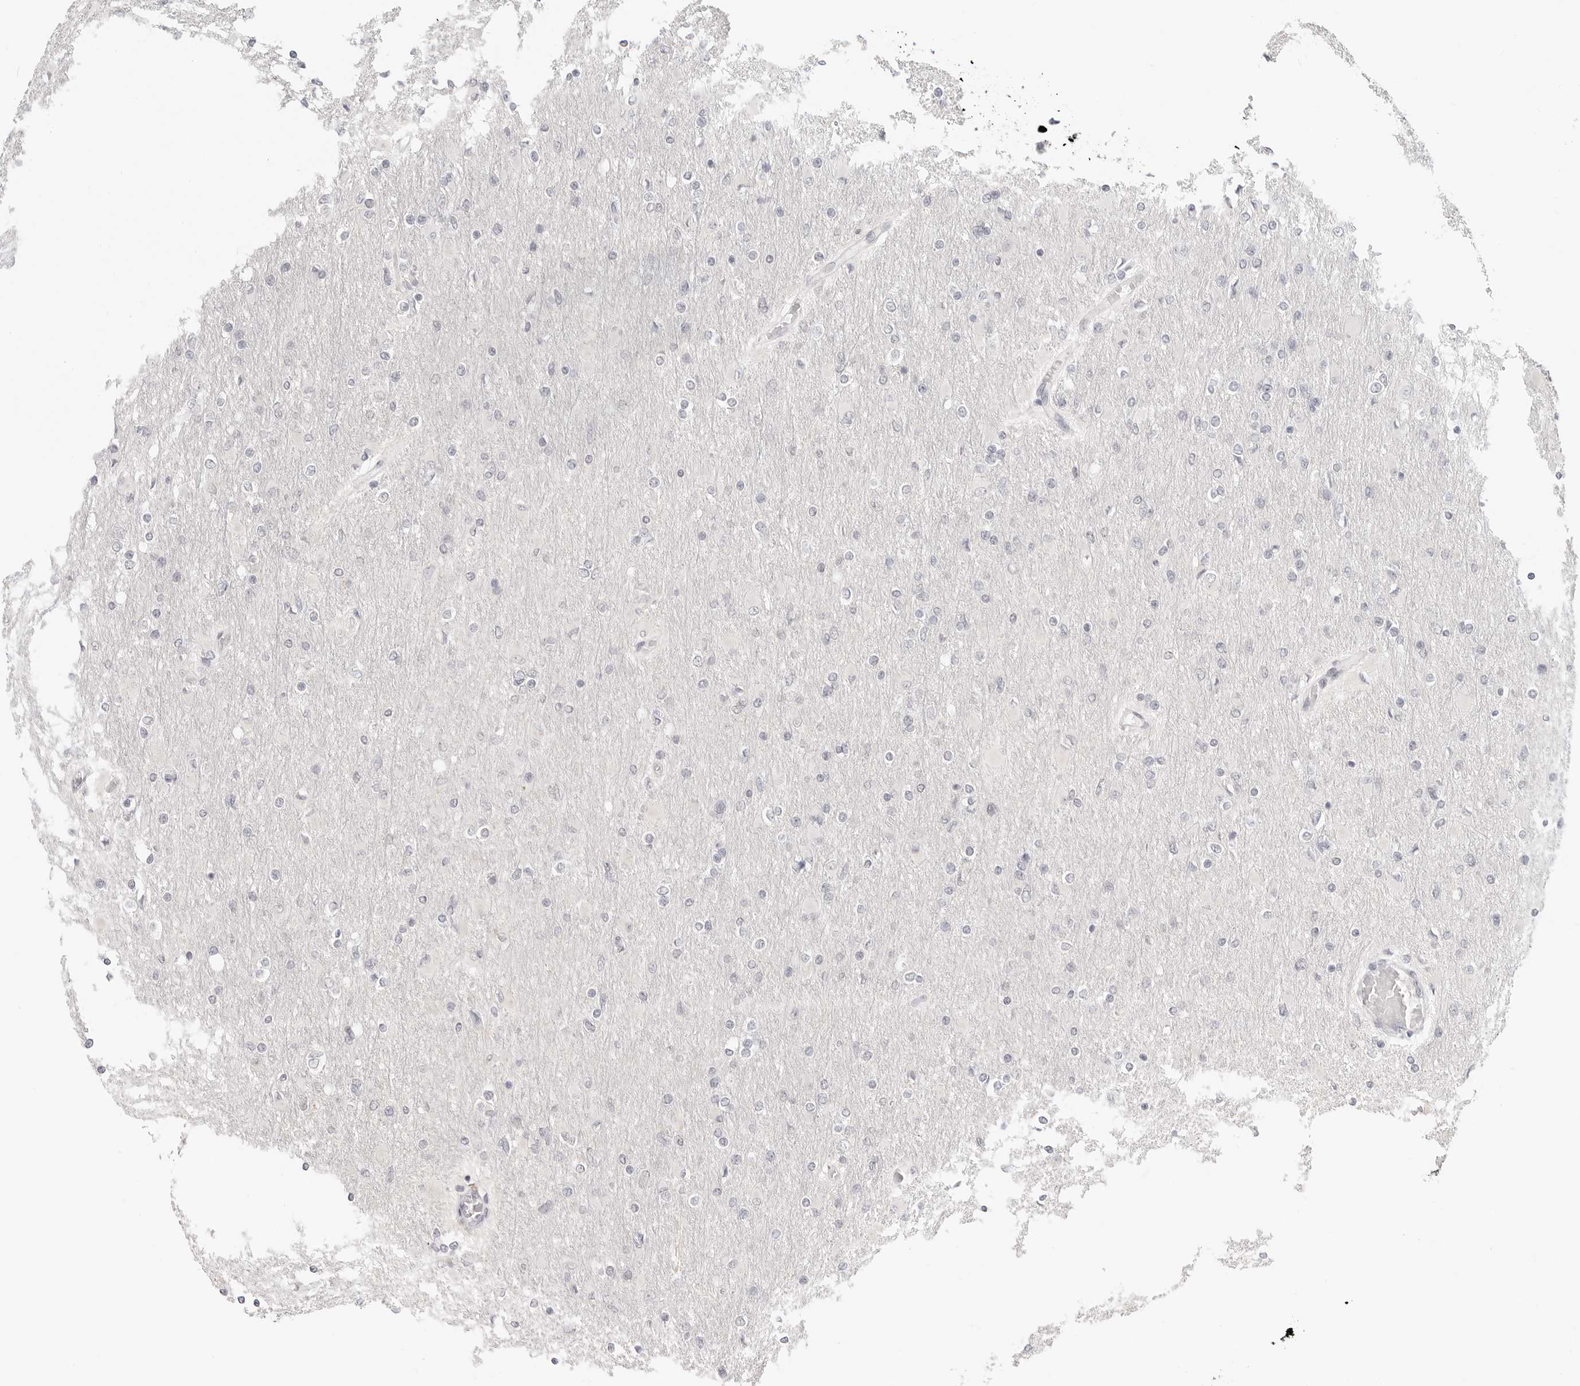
{"staining": {"intensity": "negative", "quantity": "none", "location": "none"}, "tissue": "glioma", "cell_type": "Tumor cells", "image_type": "cancer", "snomed": [{"axis": "morphology", "description": "Glioma, malignant, High grade"}, {"axis": "topography", "description": "Cerebral cortex"}], "caption": "Image shows no significant protein positivity in tumor cells of glioma.", "gene": "KLK11", "patient": {"sex": "female", "age": 36}}